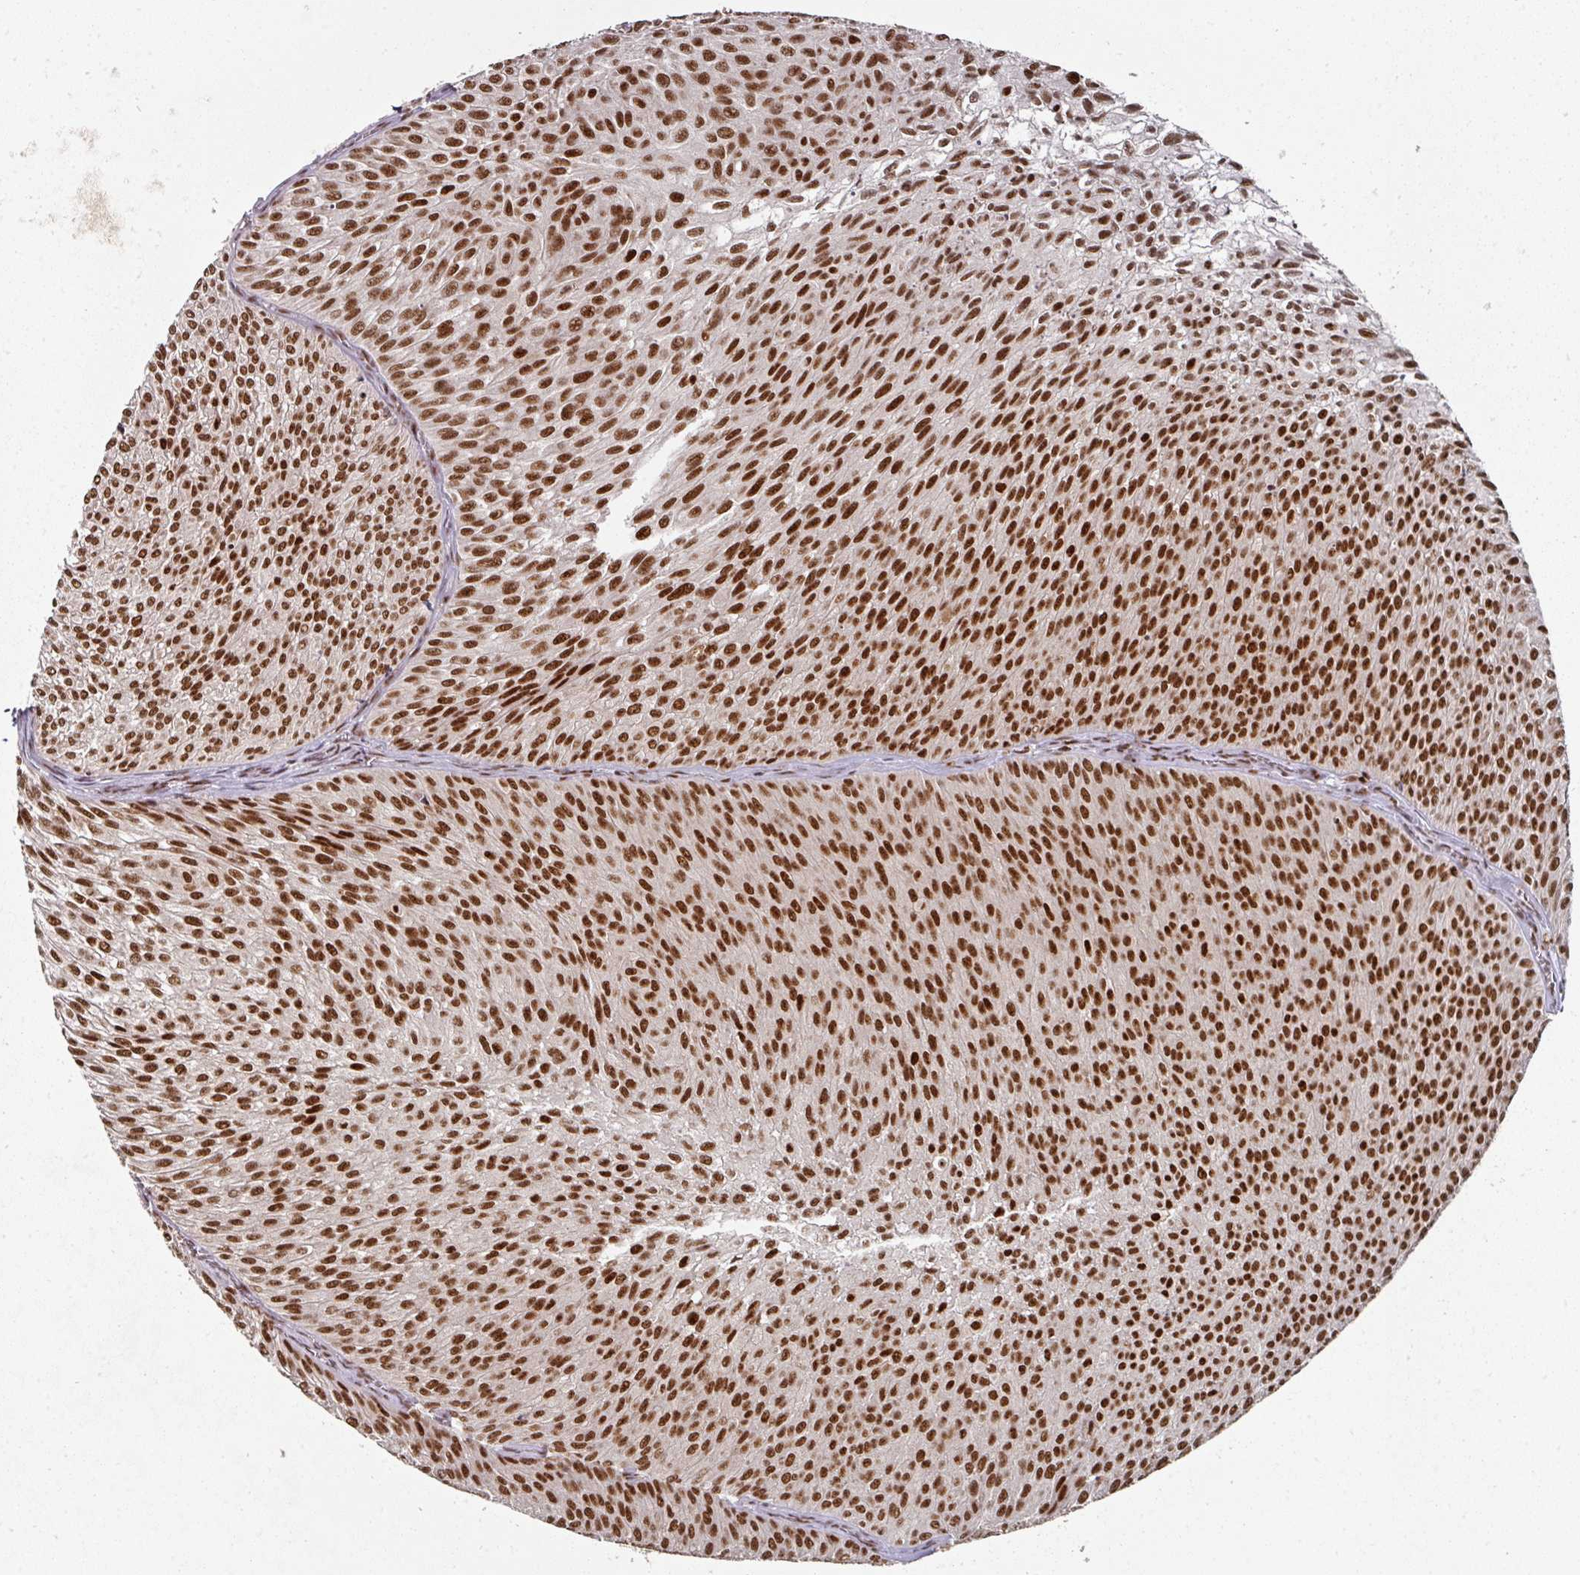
{"staining": {"intensity": "strong", "quantity": ">75%", "location": "nuclear"}, "tissue": "urothelial cancer", "cell_type": "Tumor cells", "image_type": "cancer", "snomed": [{"axis": "morphology", "description": "Urothelial carcinoma, Low grade"}, {"axis": "topography", "description": "Urinary bladder"}], "caption": "A brown stain labels strong nuclear positivity of a protein in human urothelial cancer tumor cells.", "gene": "MEPCE", "patient": {"sex": "male", "age": 91}}